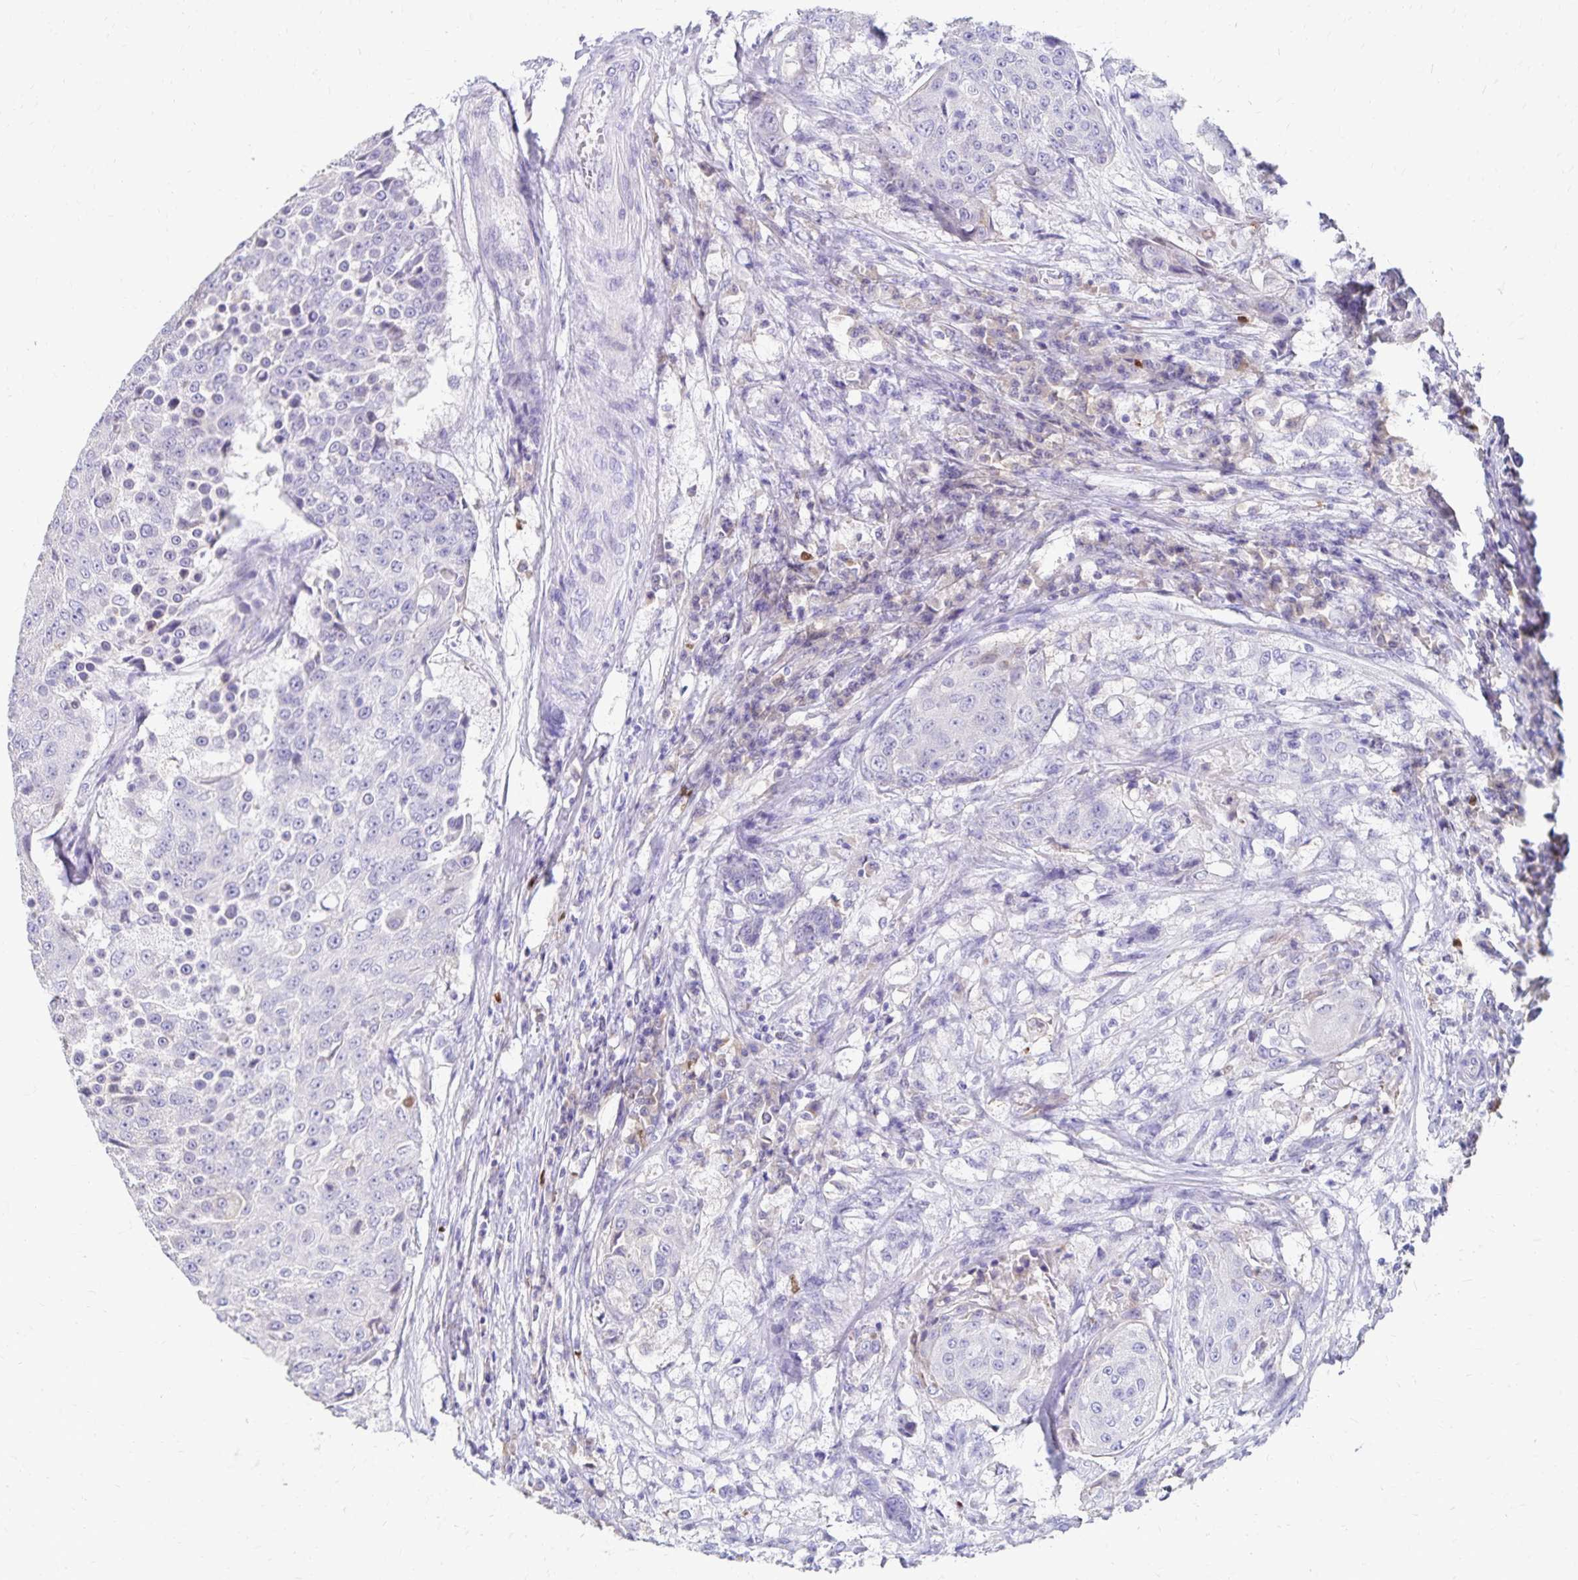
{"staining": {"intensity": "negative", "quantity": "none", "location": "none"}, "tissue": "urothelial cancer", "cell_type": "Tumor cells", "image_type": "cancer", "snomed": [{"axis": "morphology", "description": "Urothelial carcinoma, High grade"}, {"axis": "topography", "description": "Urinary bladder"}], "caption": "Tumor cells are negative for brown protein staining in high-grade urothelial carcinoma.", "gene": "PAX5", "patient": {"sex": "female", "age": 63}}